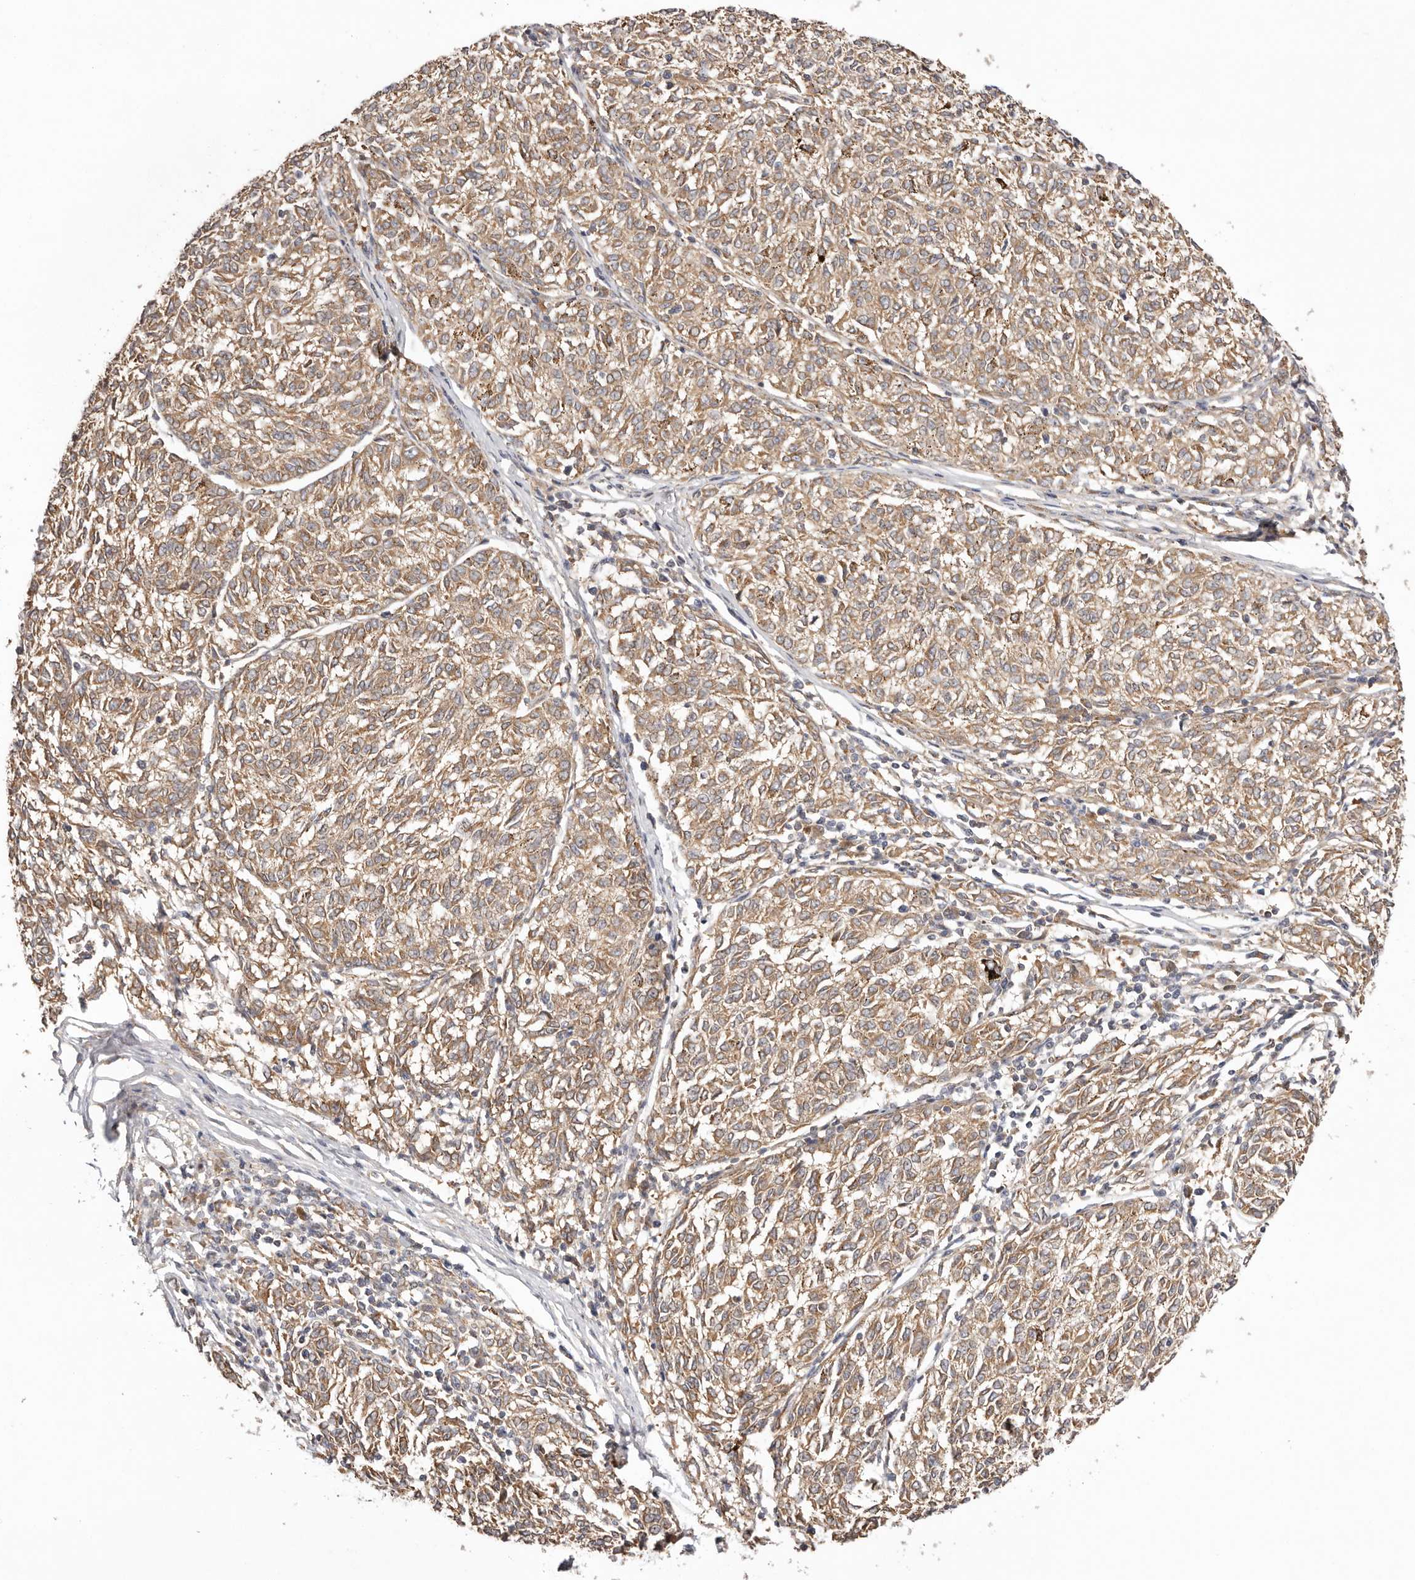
{"staining": {"intensity": "moderate", "quantity": ">75%", "location": "cytoplasmic/membranous"}, "tissue": "melanoma", "cell_type": "Tumor cells", "image_type": "cancer", "snomed": [{"axis": "morphology", "description": "Malignant melanoma, NOS"}, {"axis": "topography", "description": "Skin"}], "caption": "This photomicrograph reveals immunohistochemistry (IHC) staining of melanoma, with medium moderate cytoplasmic/membranous positivity in about >75% of tumor cells.", "gene": "UBR2", "patient": {"sex": "female", "age": 72}}